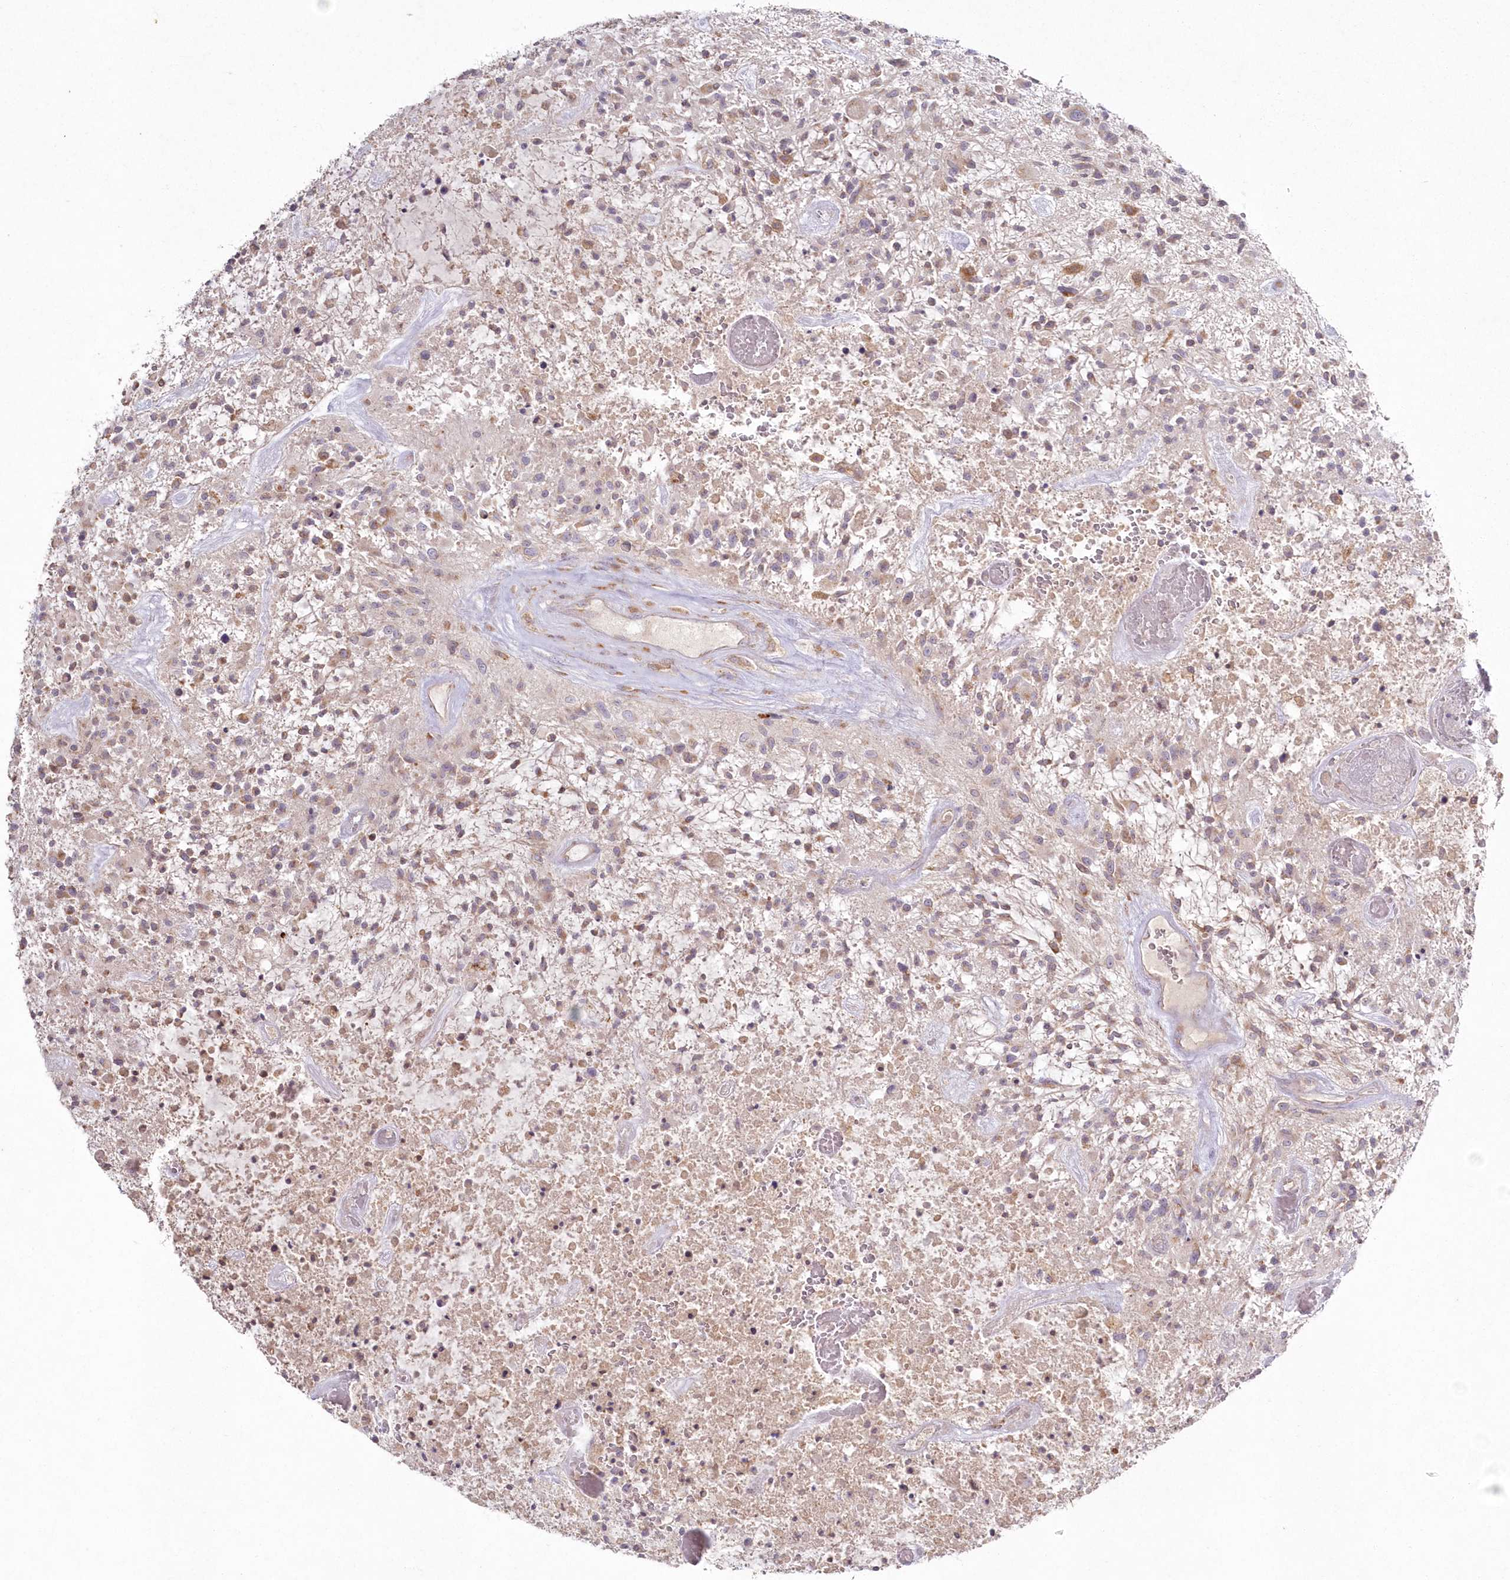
{"staining": {"intensity": "weak", "quantity": "<25%", "location": "cytoplasmic/membranous"}, "tissue": "glioma", "cell_type": "Tumor cells", "image_type": "cancer", "snomed": [{"axis": "morphology", "description": "Glioma, malignant, High grade"}, {"axis": "topography", "description": "Brain"}], "caption": "Tumor cells show no significant expression in malignant high-grade glioma.", "gene": "ARSB", "patient": {"sex": "male", "age": 47}}